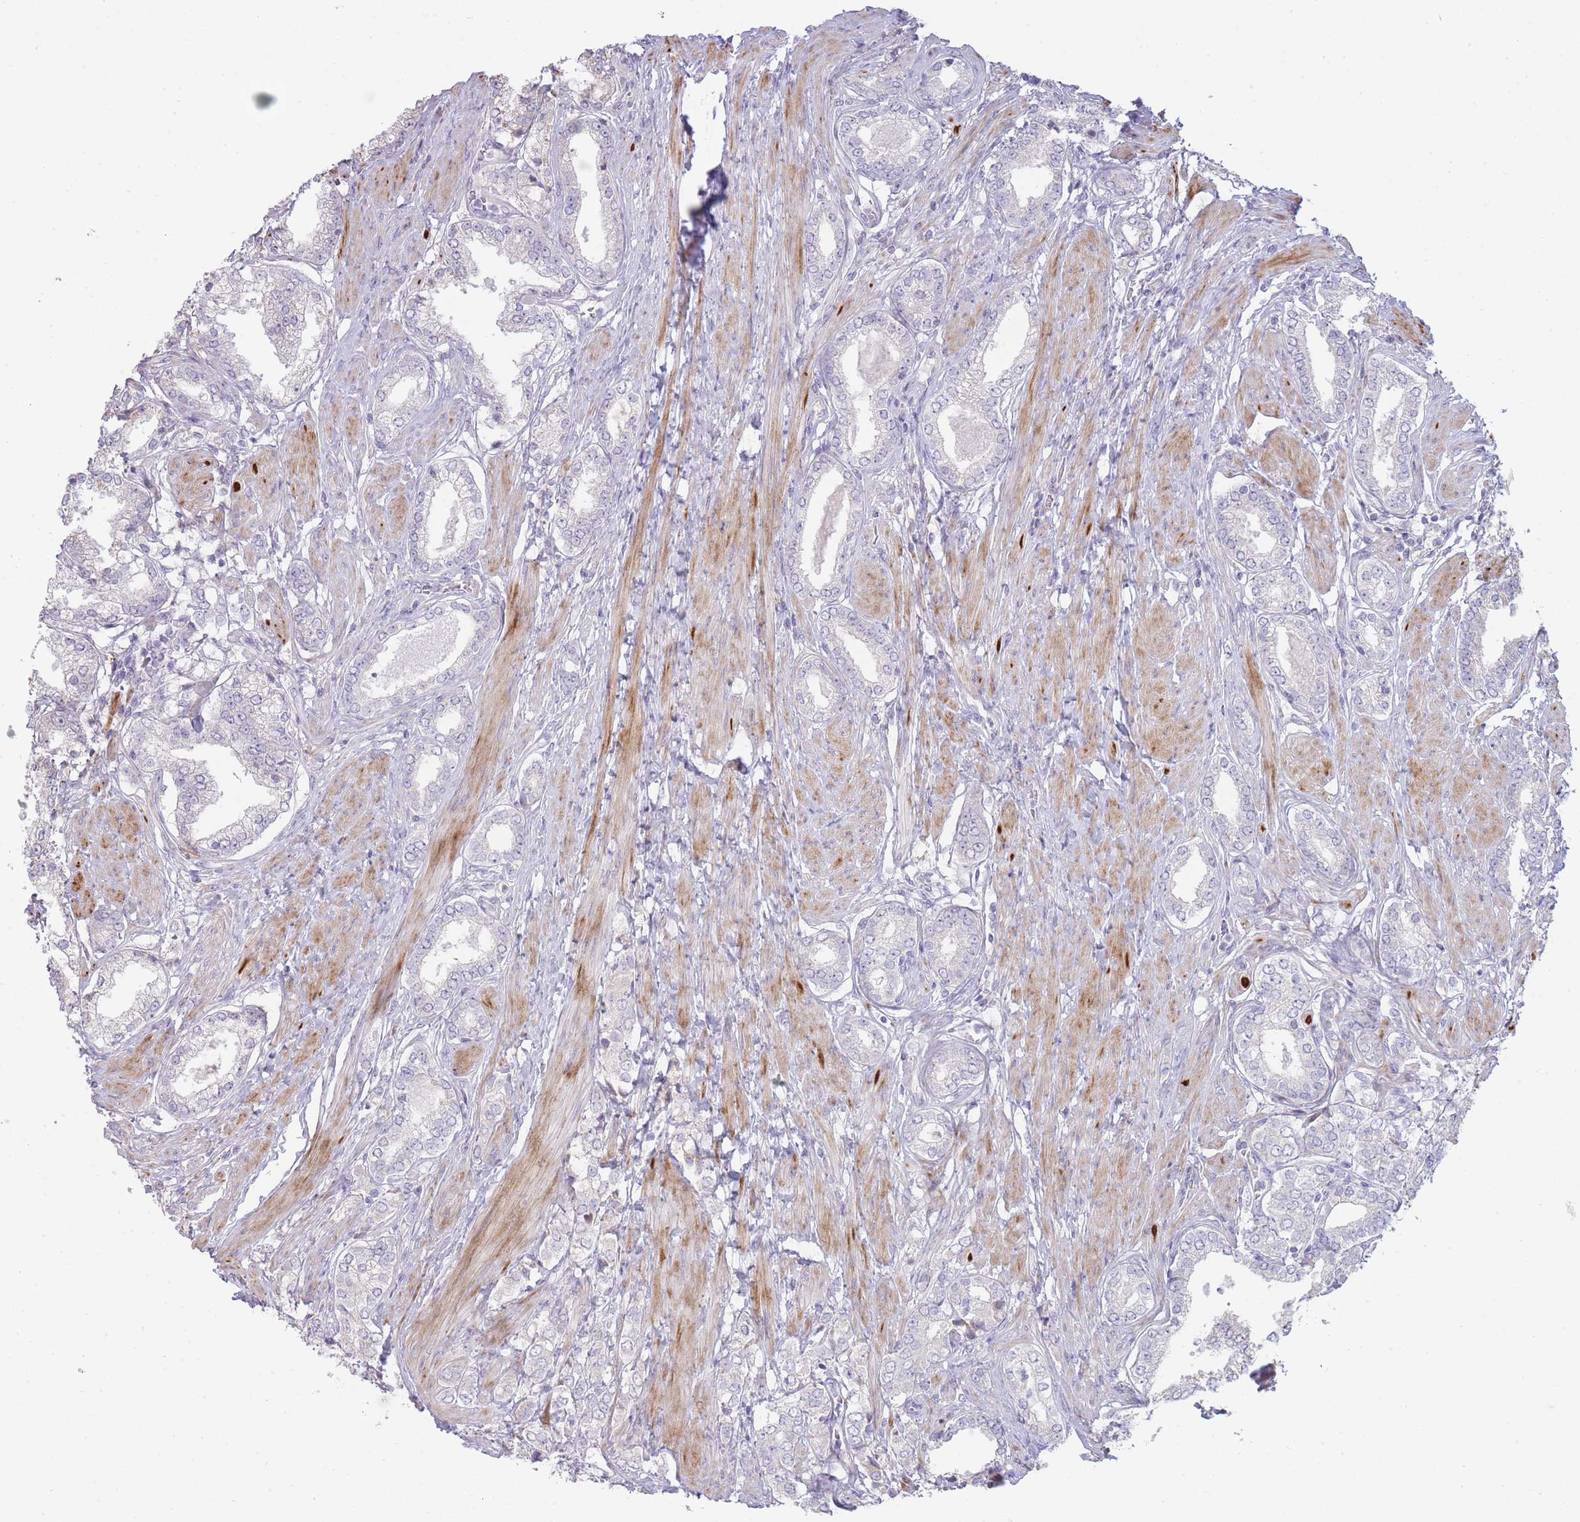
{"staining": {"intensity": "negative", "quantity": "none", "location": "none"}, "tissue": "prostate cancer", "cell_type": "Tumor cells", "image_type": "cancer", "snomed": [{"axis": "morphology", "description": "Adenocarcinoma, High grade"}, {"axis": "topography", "description": "Prostate"}], "caption": "Tumor cells show no significant expression in prostate high-grade adenocarcinoma.", "gene": "PPP3R2", "patient": {"sex": "male", "age": 71}}